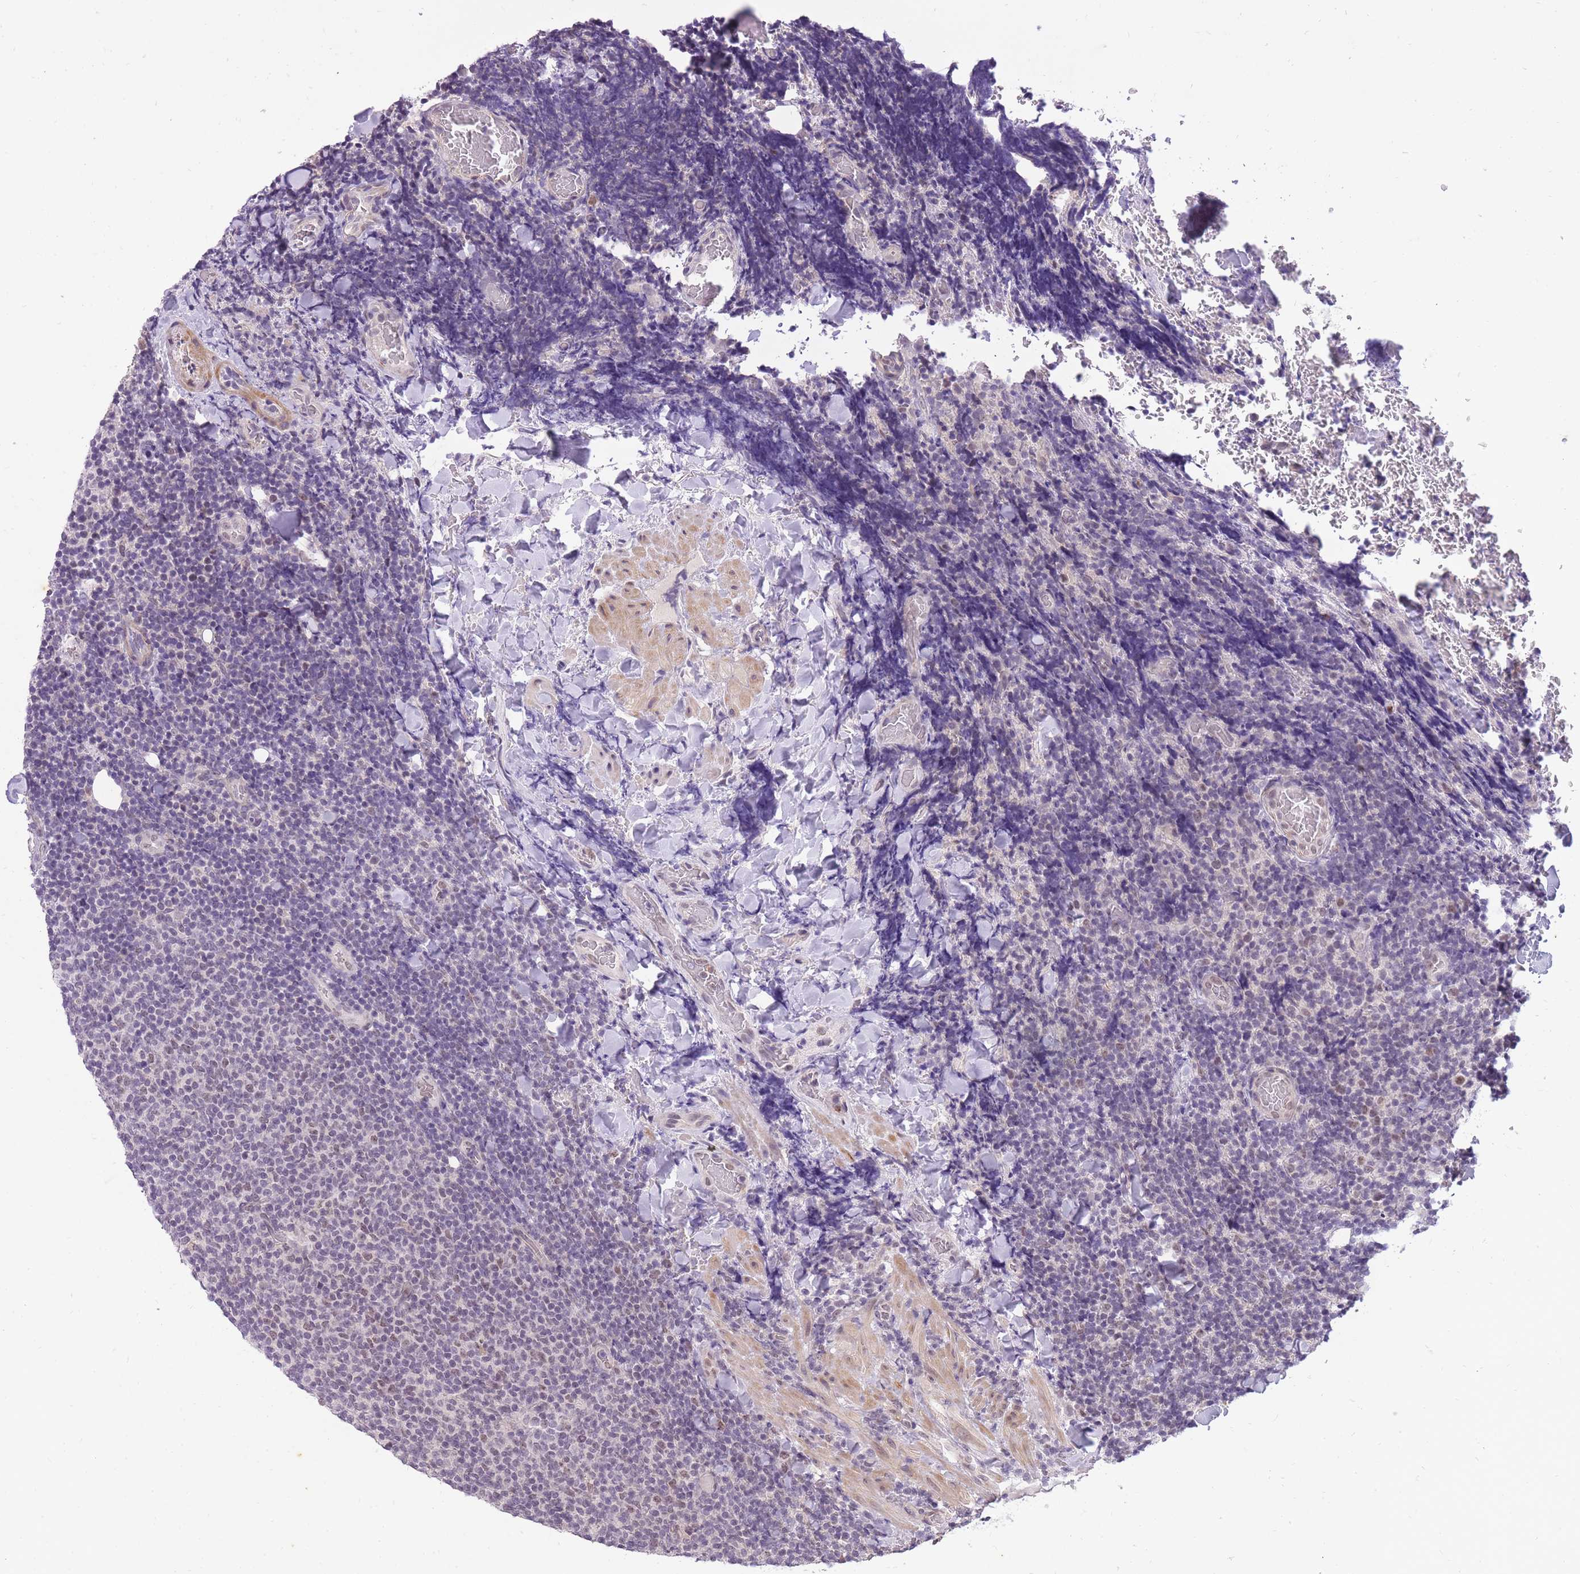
{"staining": {"intensity": "weak", "quantity": "25%-75%", "location": "nuclear"}, "tissue": "lymphoma", "cell_type": "Tumor cells", "image_type": "cancer", "snomed": [{"axis": "morphology", "description": "Malignant lymphoma, non-Hodgkin's type, Low grade"}, {"axis": "topography", "description": "Lymph node"}], "caption": "Human lymphoma stained with a protein marker shows weak staining in tumor cells.", "gene": "TIGD1", "patient": {"sex": "male", "age": 66}}